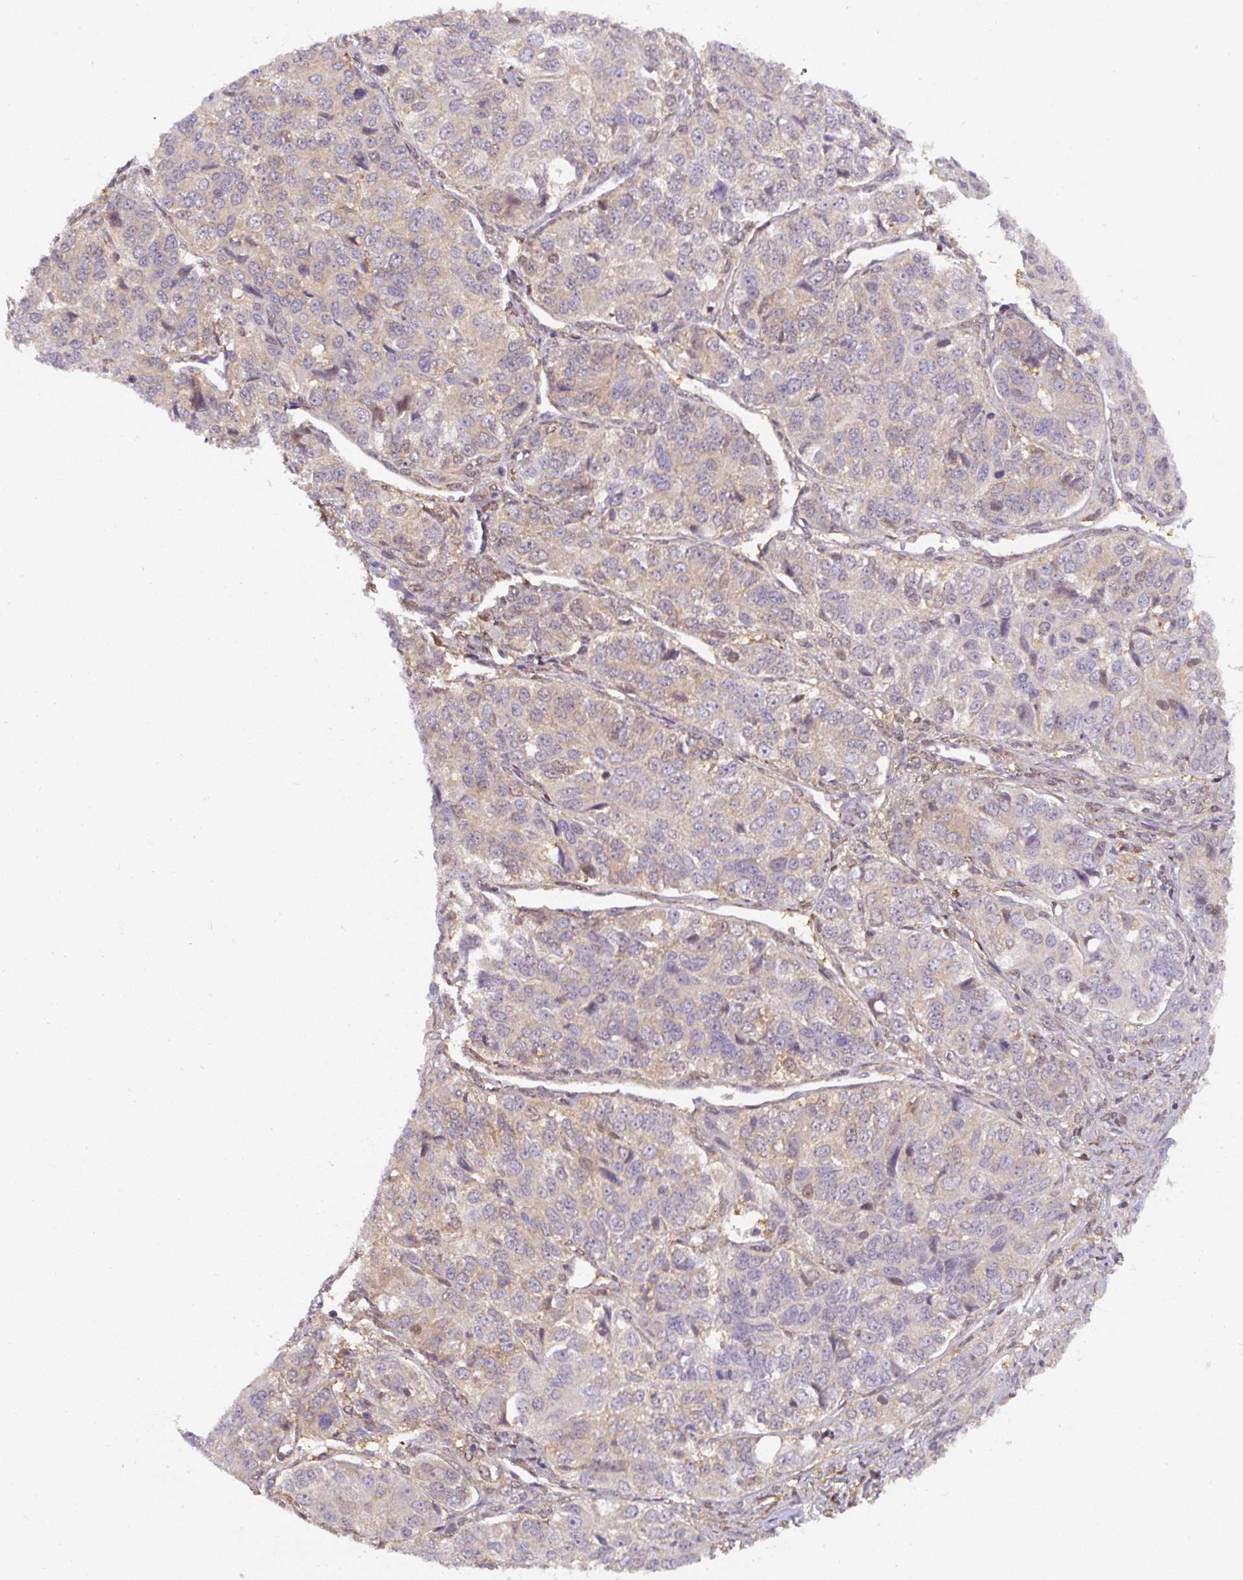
{"staining": {"intensity": "weak", "quantity": "<25%", "location": "cytoplasmic/membranous"}, "tissue": "ovarian cancer", "cell_type": "Tumor cells", "image_type": "cancer", "snomed": [{"axis": "morphology", "description": "Carcinoma, endometroid"}, {"axis": "topography", "description": "Ovary"}], "caption": "High magnification brightfield microscopy of ovarian endometroid carcinoma stained with DAB (brown) and counterstained with hematoxylin (blue): tumor cells show no significant positivity.", "gene": "ST13", "patient": {"sex": "female", "age": 51}}